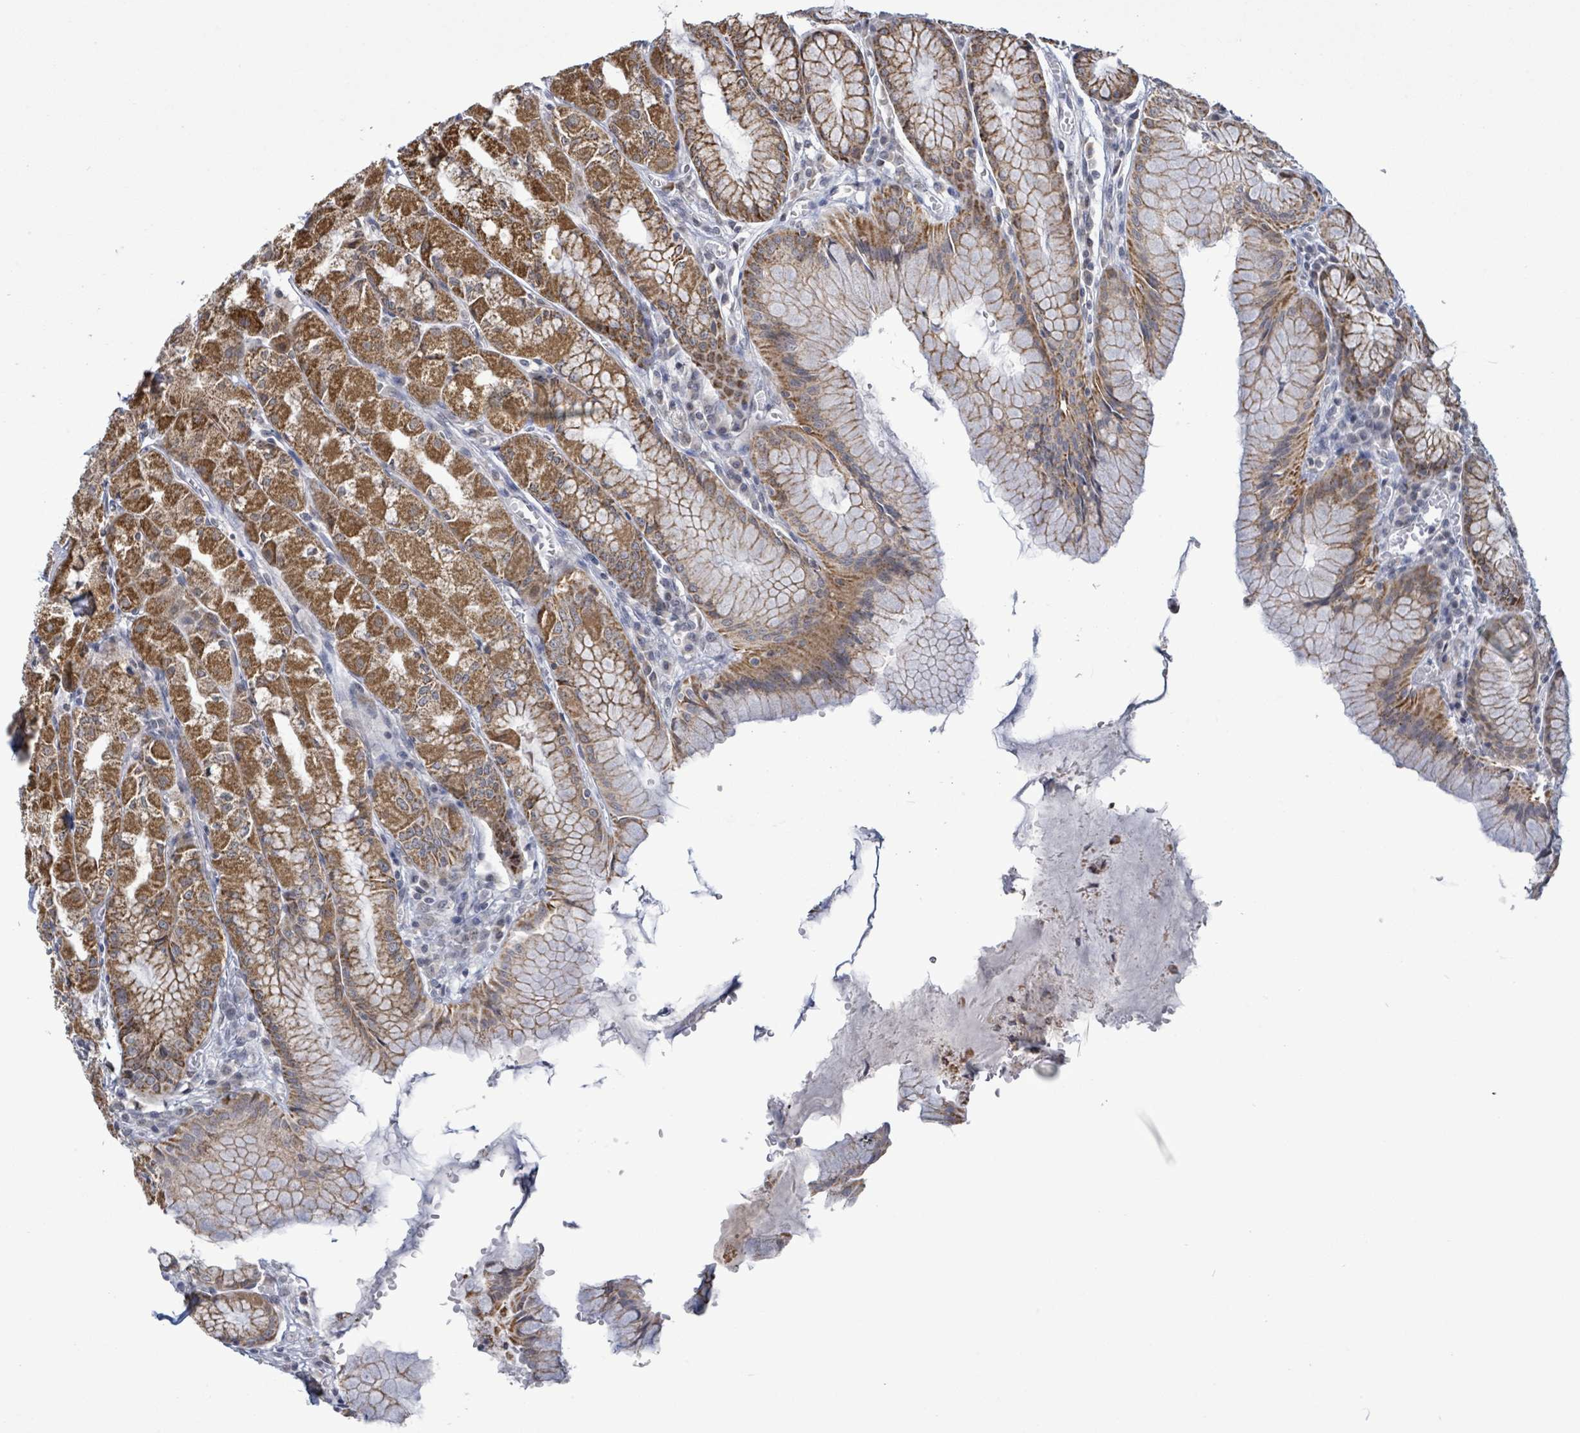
{"staining": {"intensity": "strong", "quantity": ">75%", "location": "cytoplasmic/membranous"}, "tissue": "stomach", "cell_type": "Glandular cells", "image_type": "normal", "snomed": [{"axis": "morphology", "description": "Normal tissue, NOS"}, {"axis": "topography", "description": "Stomach"}], "caption": "A brown stain shows strong cytoplasmic/membranous staining of a protein in glandular cells of unremarkable human stomach.", "gene": "COQ10B", "patient": {"sex": "male", "age": 55}}